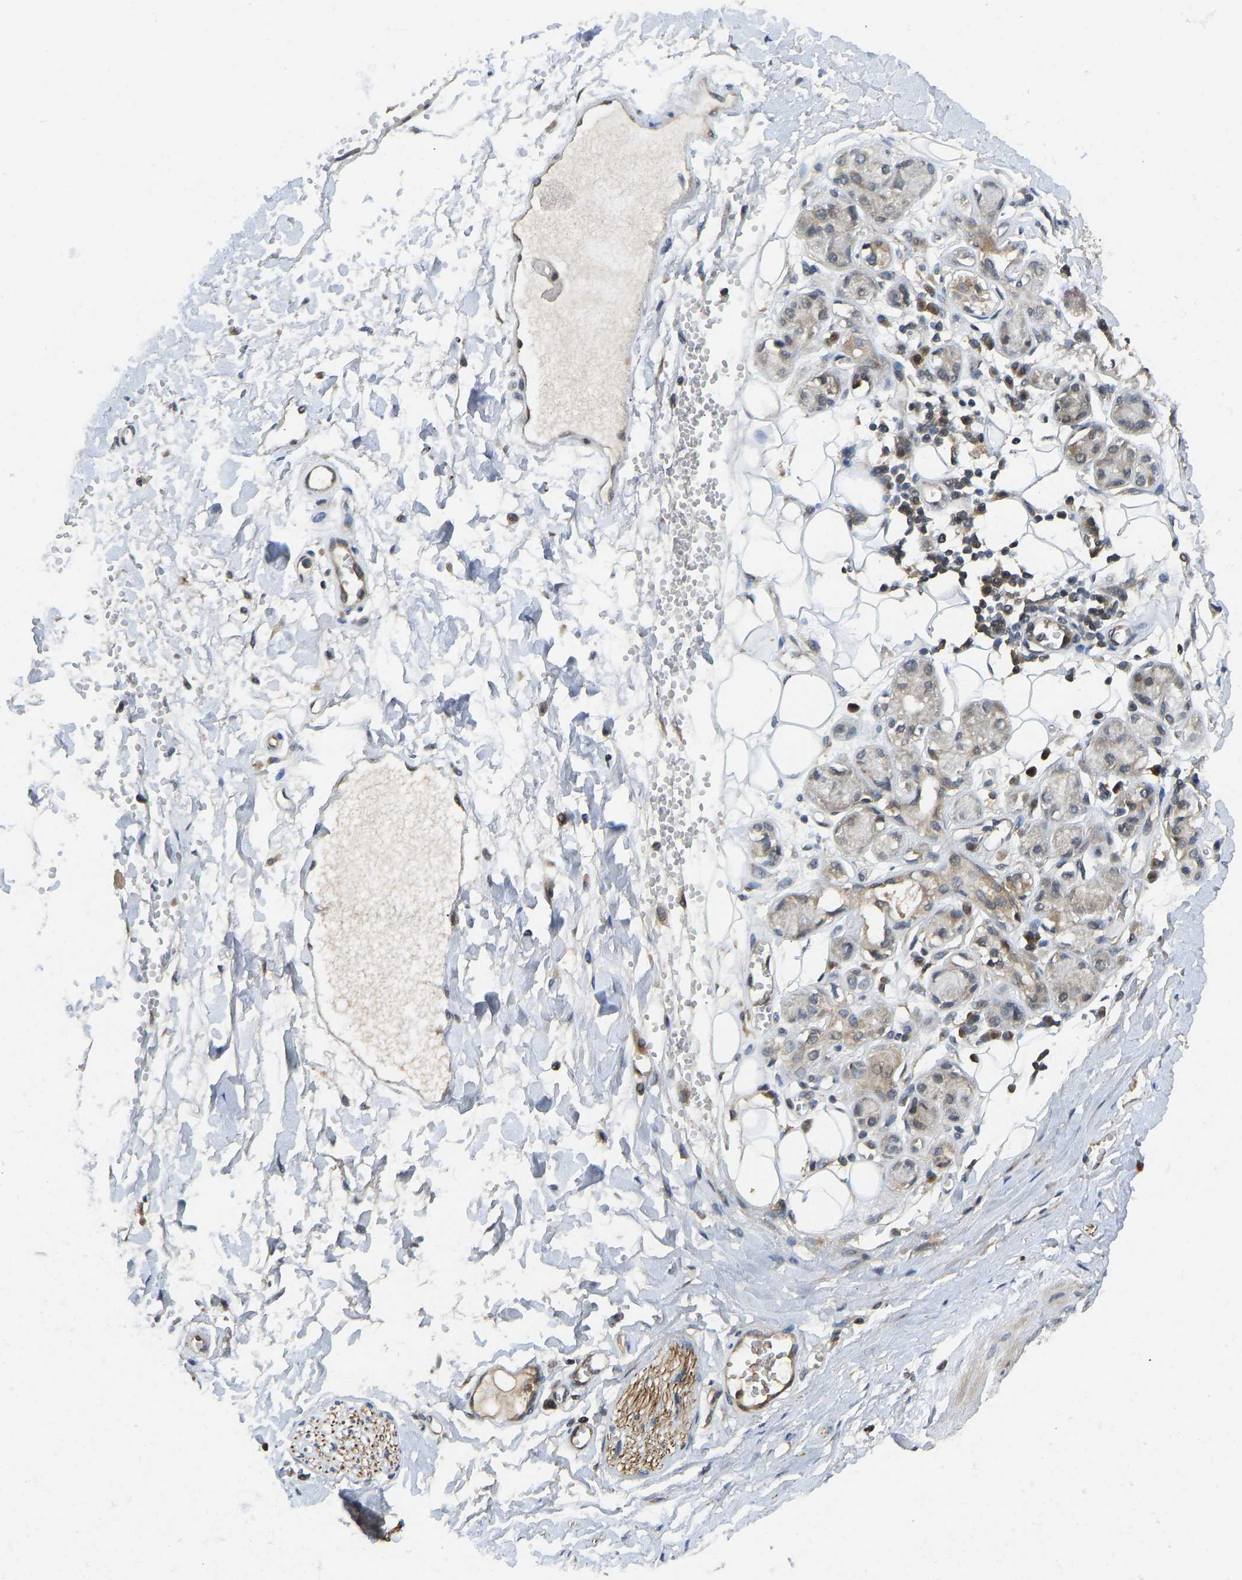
{"staining": {"intensity": "negative", "quantity": "none", "location": "none"}, "tissue": "adipose tissue", "cell_type": "Adipocytes", "image_type": "normal", "snomed": [{"axis": "morphology", "description": "Normal tissue, NOS"}, {"axis": "morphology", "description": "Inflammation, NOS"}, {"axis": "topography", "description": "Salivary gland"}, {"axis": "topography", "description": "Peripheral nerve tissue"}], "caption": "Adipocytes show no significant positivity in benign adipose tissue.", "gene": "NDRG3", "patient": {"sex": "female", "age": 75}}